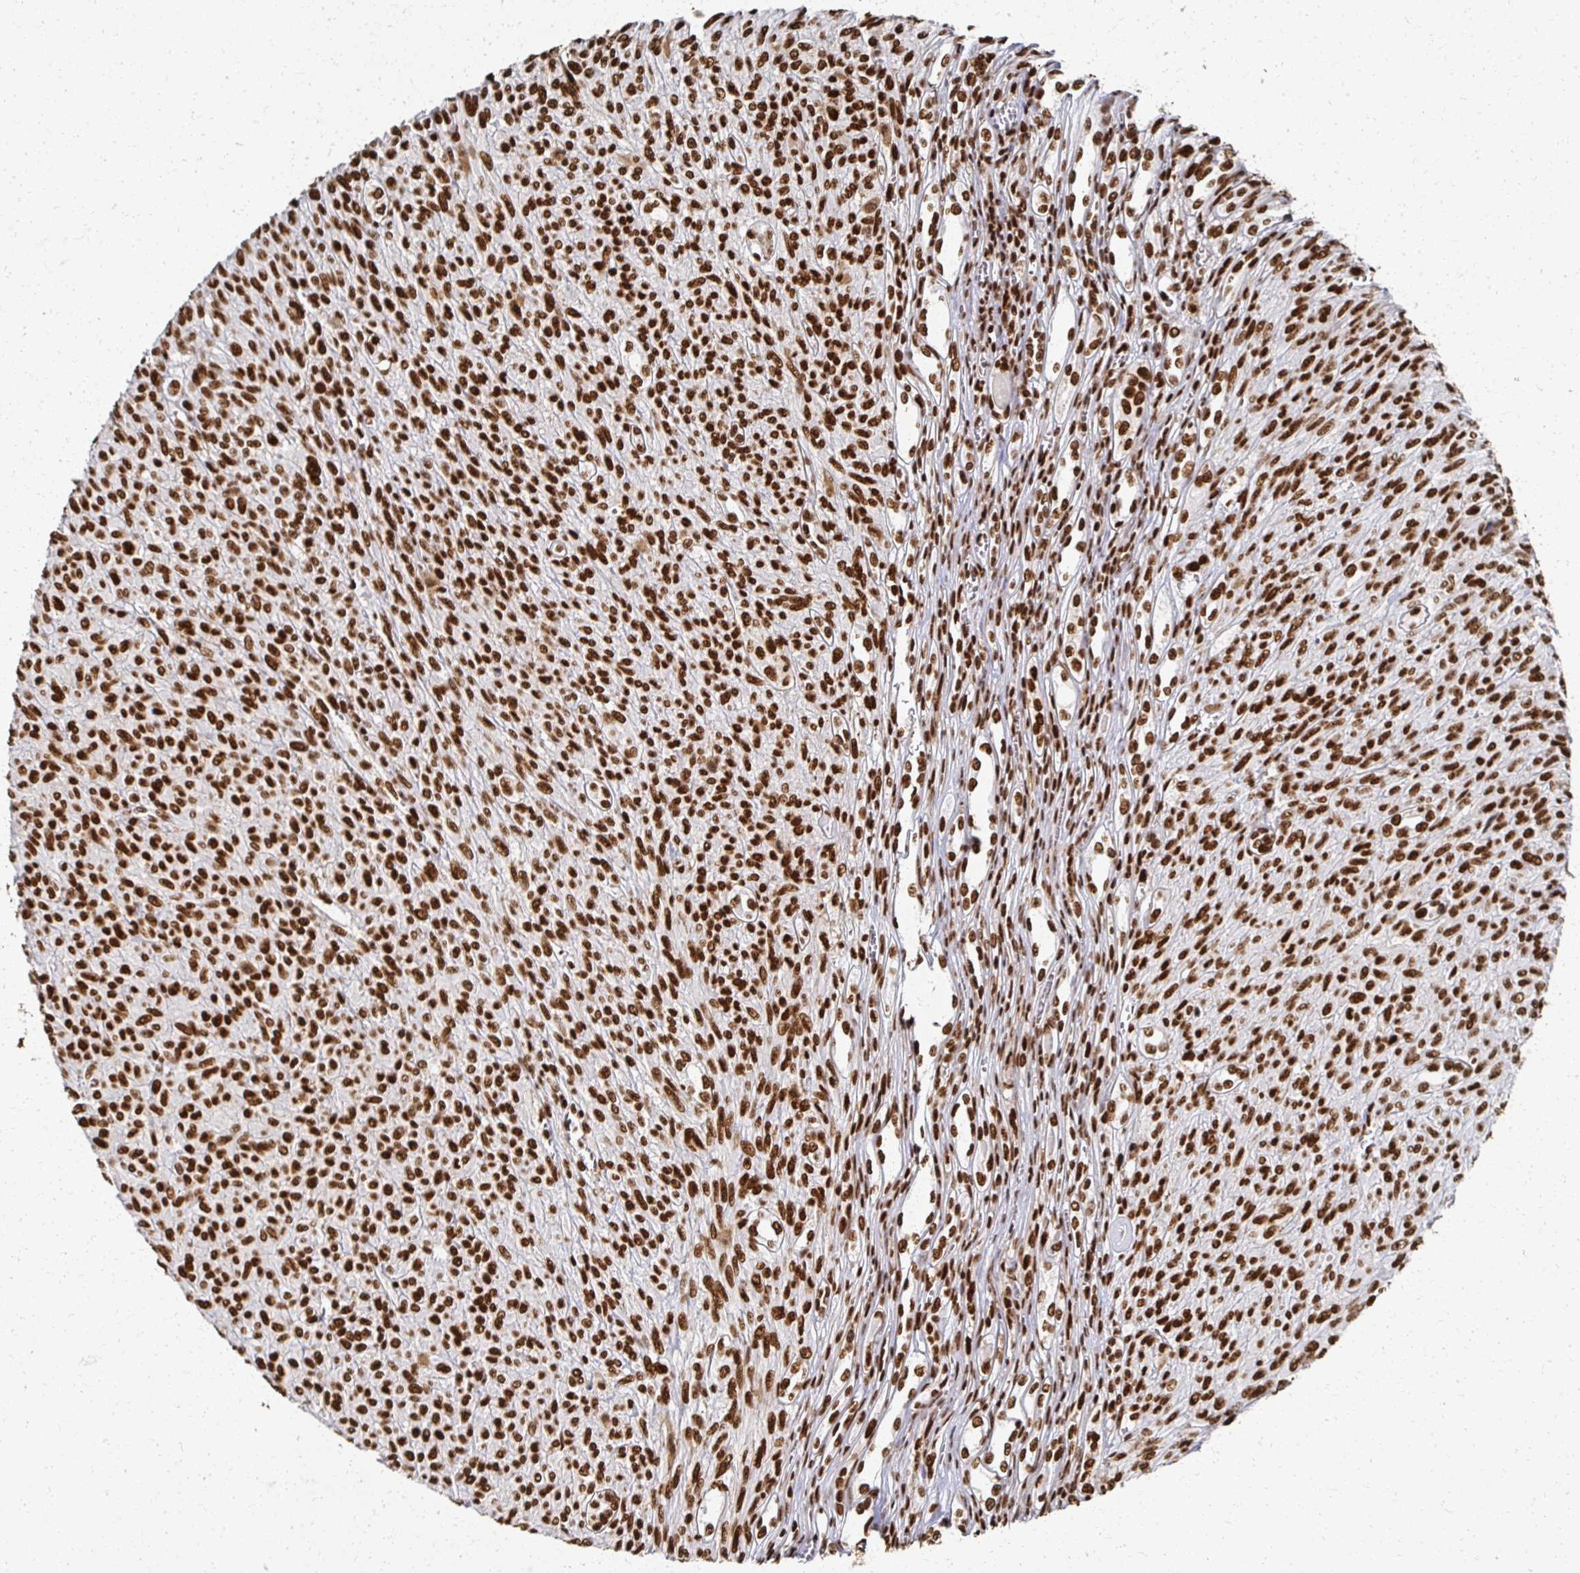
{"staining": {"intensity": "strong", "quantity": ">75%", "location": "nuclear"}, "tissue": "renal cancer", "cell_type": "Tumor cells", "image_type": "cancer", "snomed": [{"axis": "morphology", "description": "Adenocarcinoma, NOS"}, {"axis": "topography", "description": "Kidney"}], "caption": "Human renal adenocarcinoma stained with a protein marker demonstrates strong staining in tumor cells.", "gene": "RBBP7", "patient": {"sex": "male", "age": 58}}